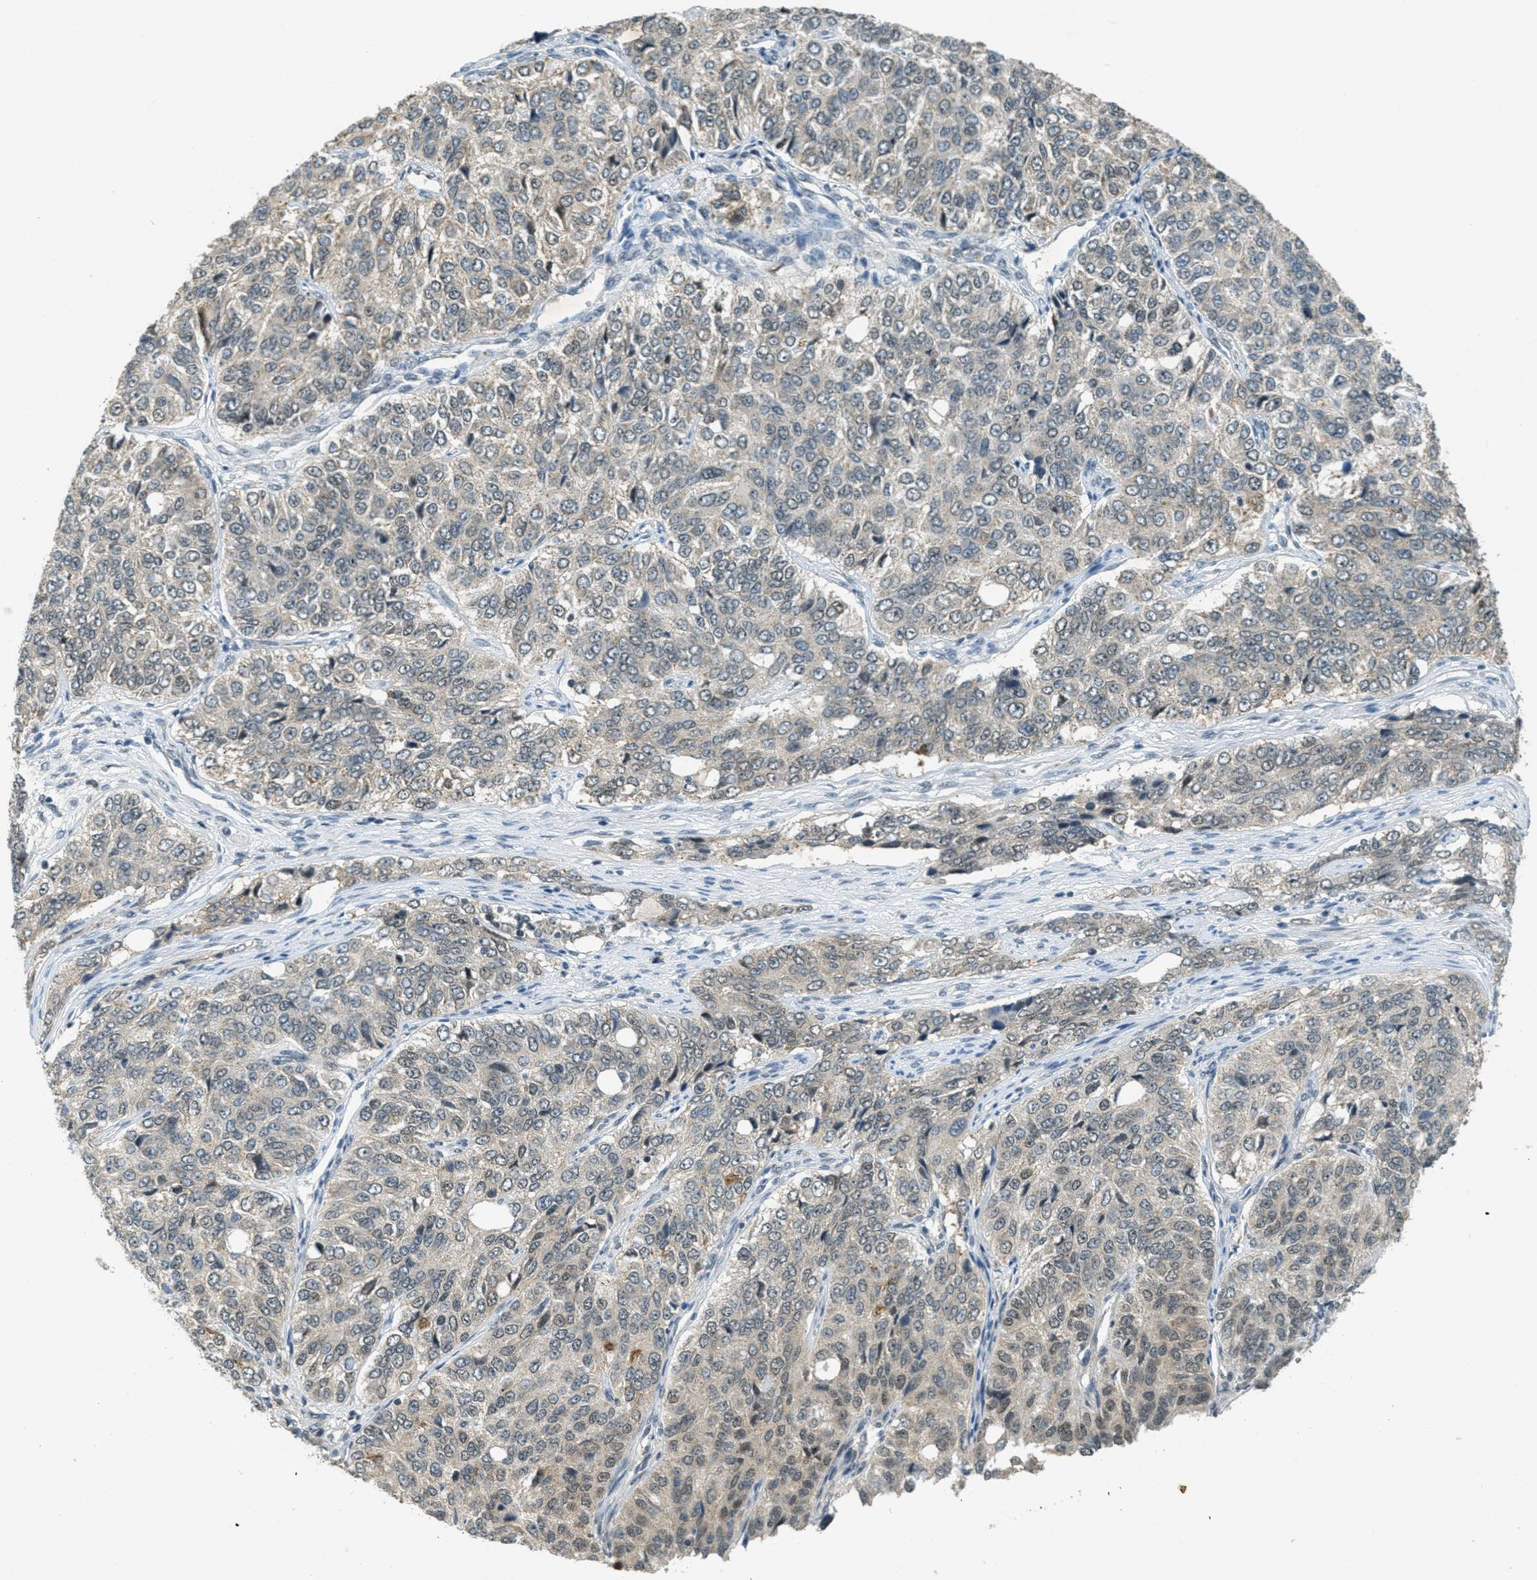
{"staining": {"intensity": "weak", "quantity": "<25%", "location": "cytoplasmic/membranous"}, "tissue": "ovarian cancer", "cell_type": "Tumor cells", "image_type": "cancer", "snomed": [{"axis": "morphology", "description": "Carcinoma, endometroid"}, {"axis": "topography", "description": "Ovary"}], "caption": "Image shows no significant protein positivity in tumor cells of endometroid carcinoma (ovarian).", "gene": "TCF20", "patient": {"sex": "female", "age": 51}}